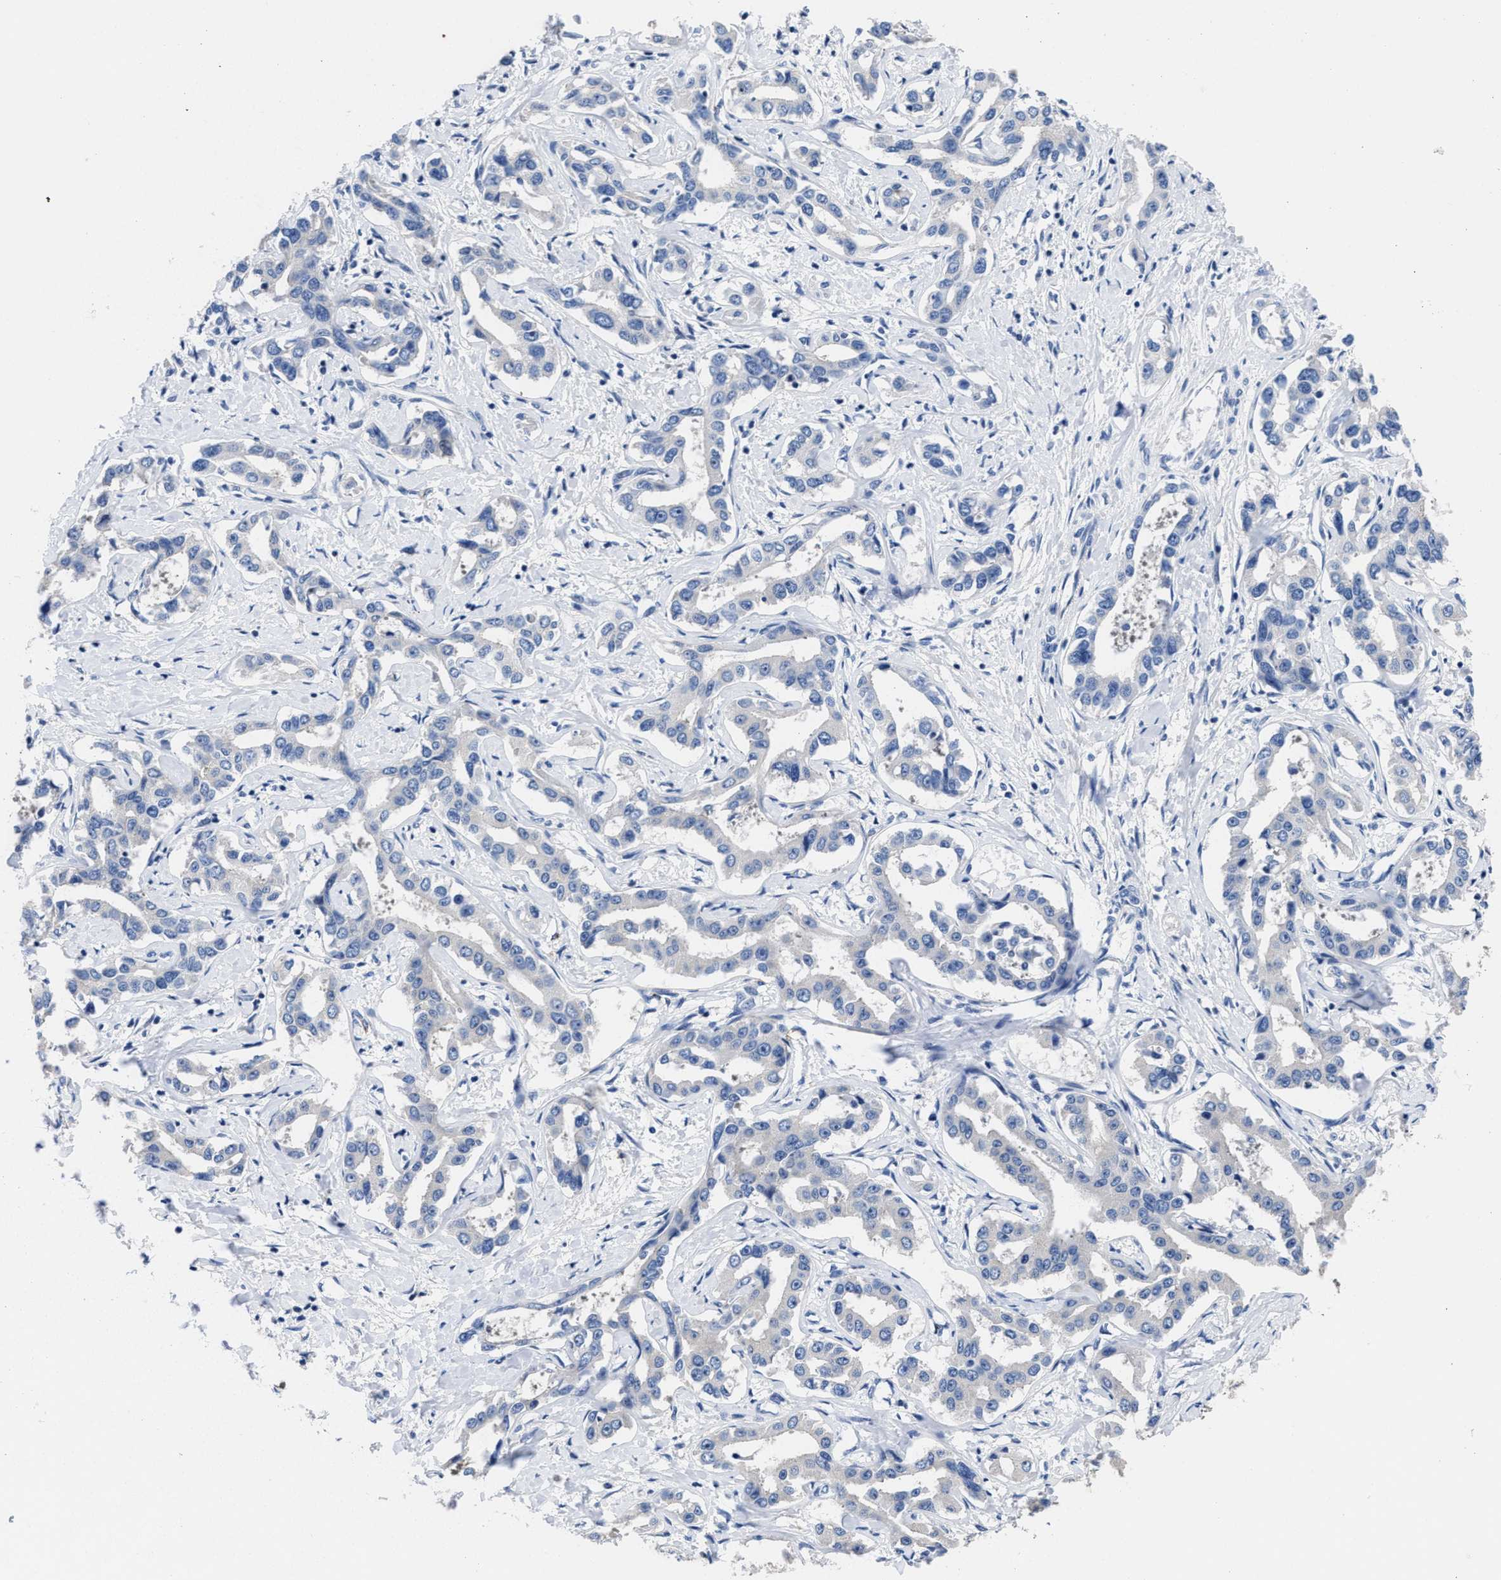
{"staining": {"intensity": "negative", "quantity": "none", "location": "none"}, "tissue": "liver cancer", "cell_type": "Tumor cells", "image_type": "cancer", "snomed": [{"axis": "morphology", "description": "Cholangiocarcinoma"}, {"axis": "topography", "description": "Liver"}], "caption": "The image demonstrates no staining of tumor cells in liver cholangiocarcinoma.", "gene": "HOOK1", "patient": {"sex": "male", "age": 59}}